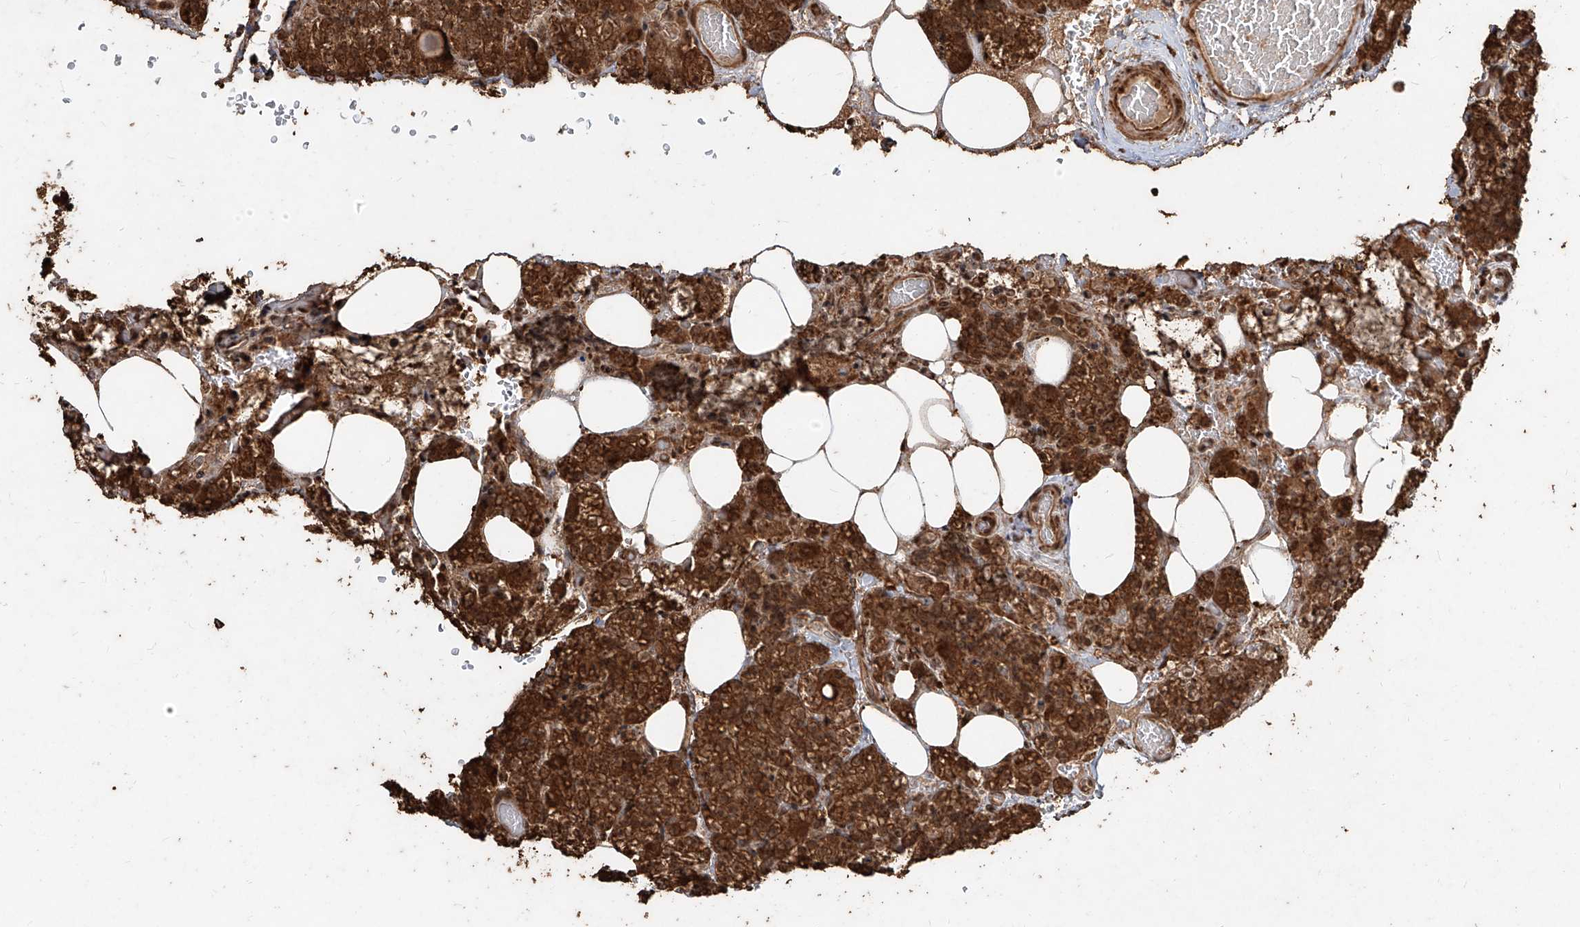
{"staining": {"intensity": "strong", "quantity": ">75%", "location": "cytoplasmic/membranous,nuclear"}, "tissue": "parathyroid gland", "cell_type": "Glandular cells", "image_type": "normal", "snomed": [{"axis": "morphology", "description": "Normal tissue, NOS"}, {"axis": "topography", "description": "Parathyroid gland"}], "caption": "Glandular cells reveal strong cytoplasmic/membranous,nuclear expression in about >75% of cells in normal parathyroid gland. (Stains: DAB in brown, nuclei in blue, Microscopy: brightfield microscopy at high magnification).", "gene": "ZNF660", "patient": {"sex": "male", "age": 87}}